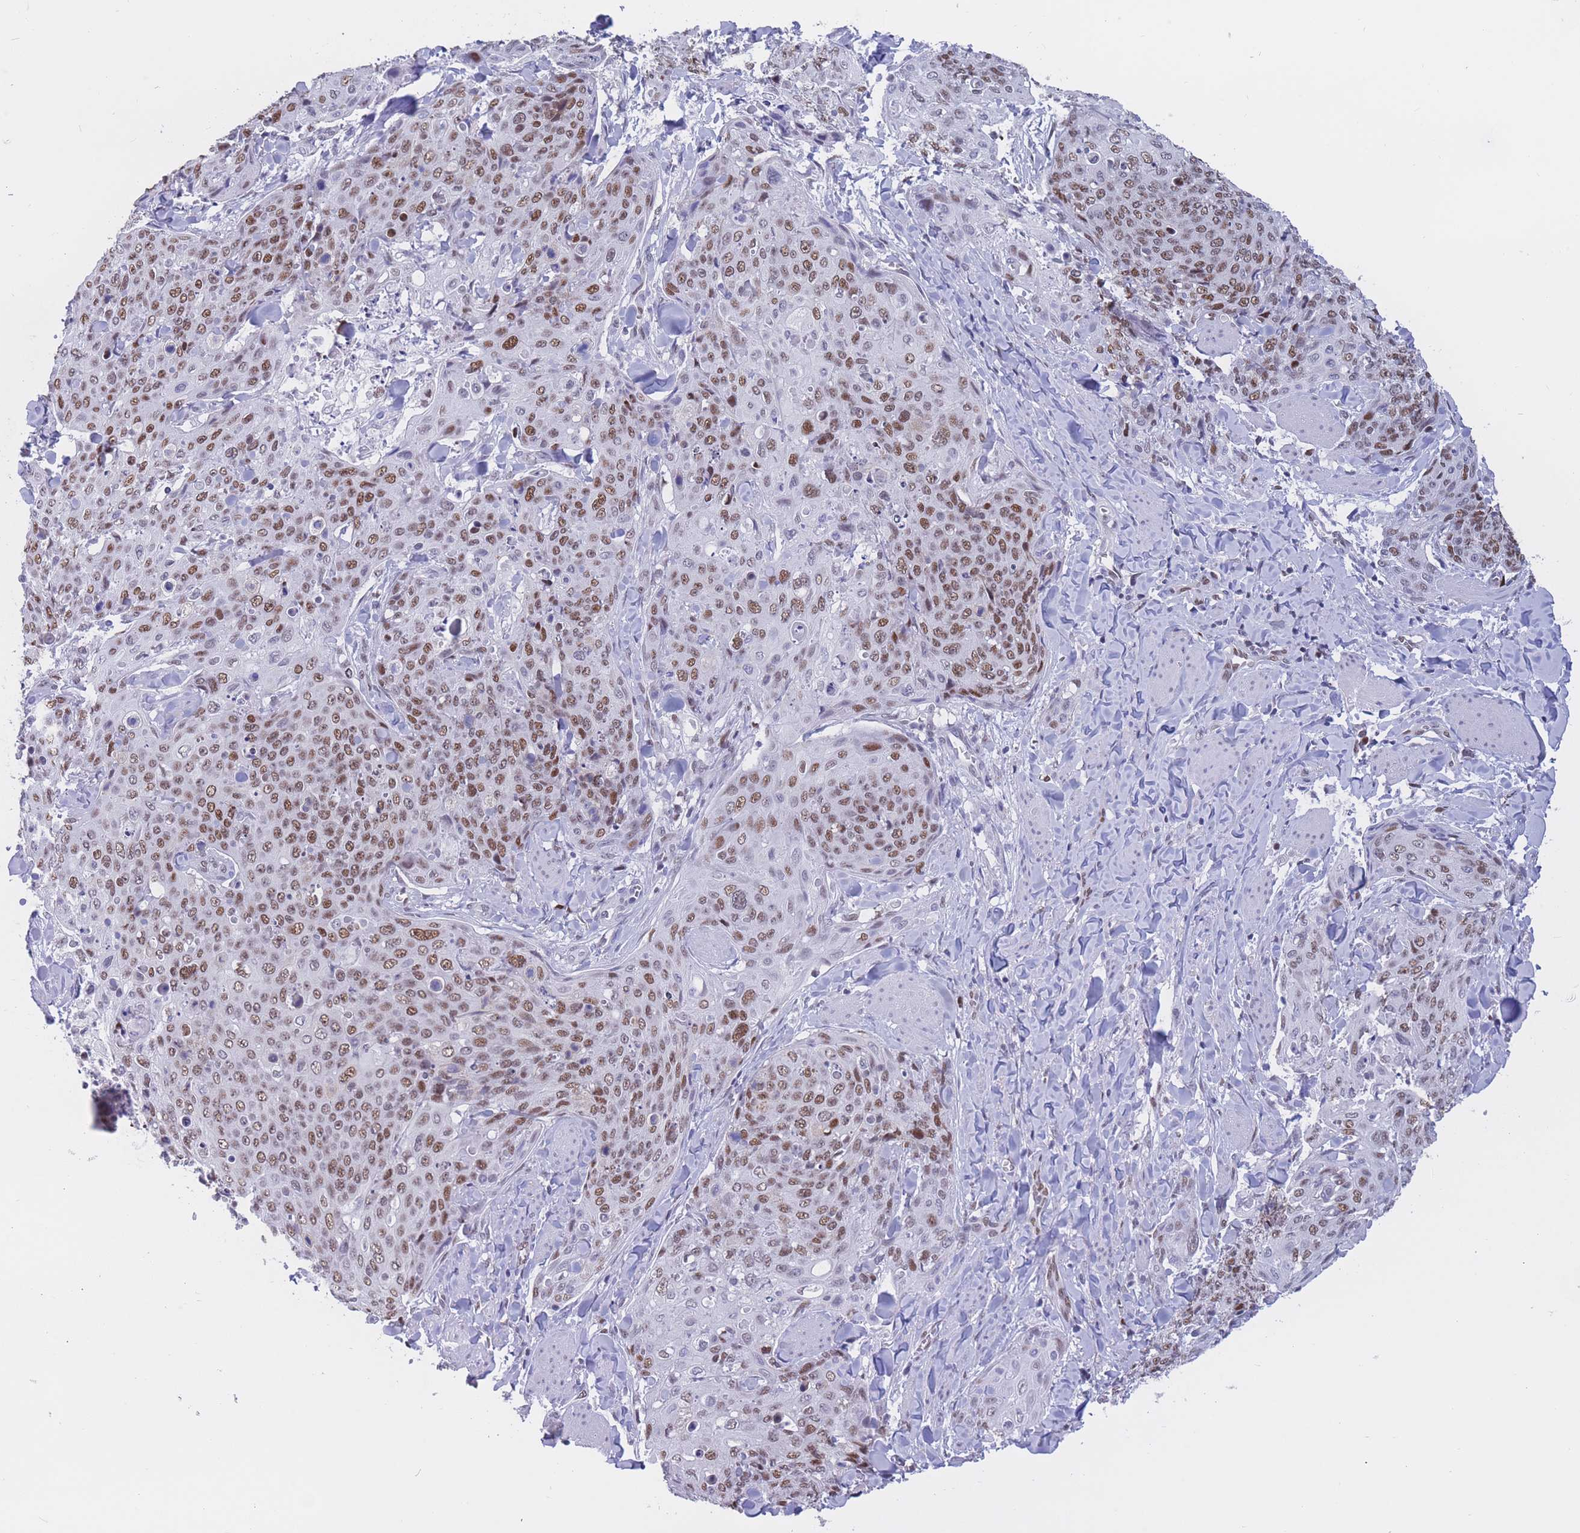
{"staining": {"intensity": "strong", "quantity": ">75%", "location": "nuclear"}, "tissue": "skin cancer", "cell_type": "Tumor cells", "image_type": "cancer", "snomed": [{"axis": "morphology", "description": "Squamous cell carcinoma, NOS"}, {"axis": "topography", "description": "Skin"}, {"axis": "topography", "description": "Vulva"}], "caption": "There is high levels of strong nuclear staining in tumor cells of skin cancer, as demonstrated by immunohistochemical staining (brown color).", "gene": "NASP", "patient": {"sex": "female", "age": 85}}